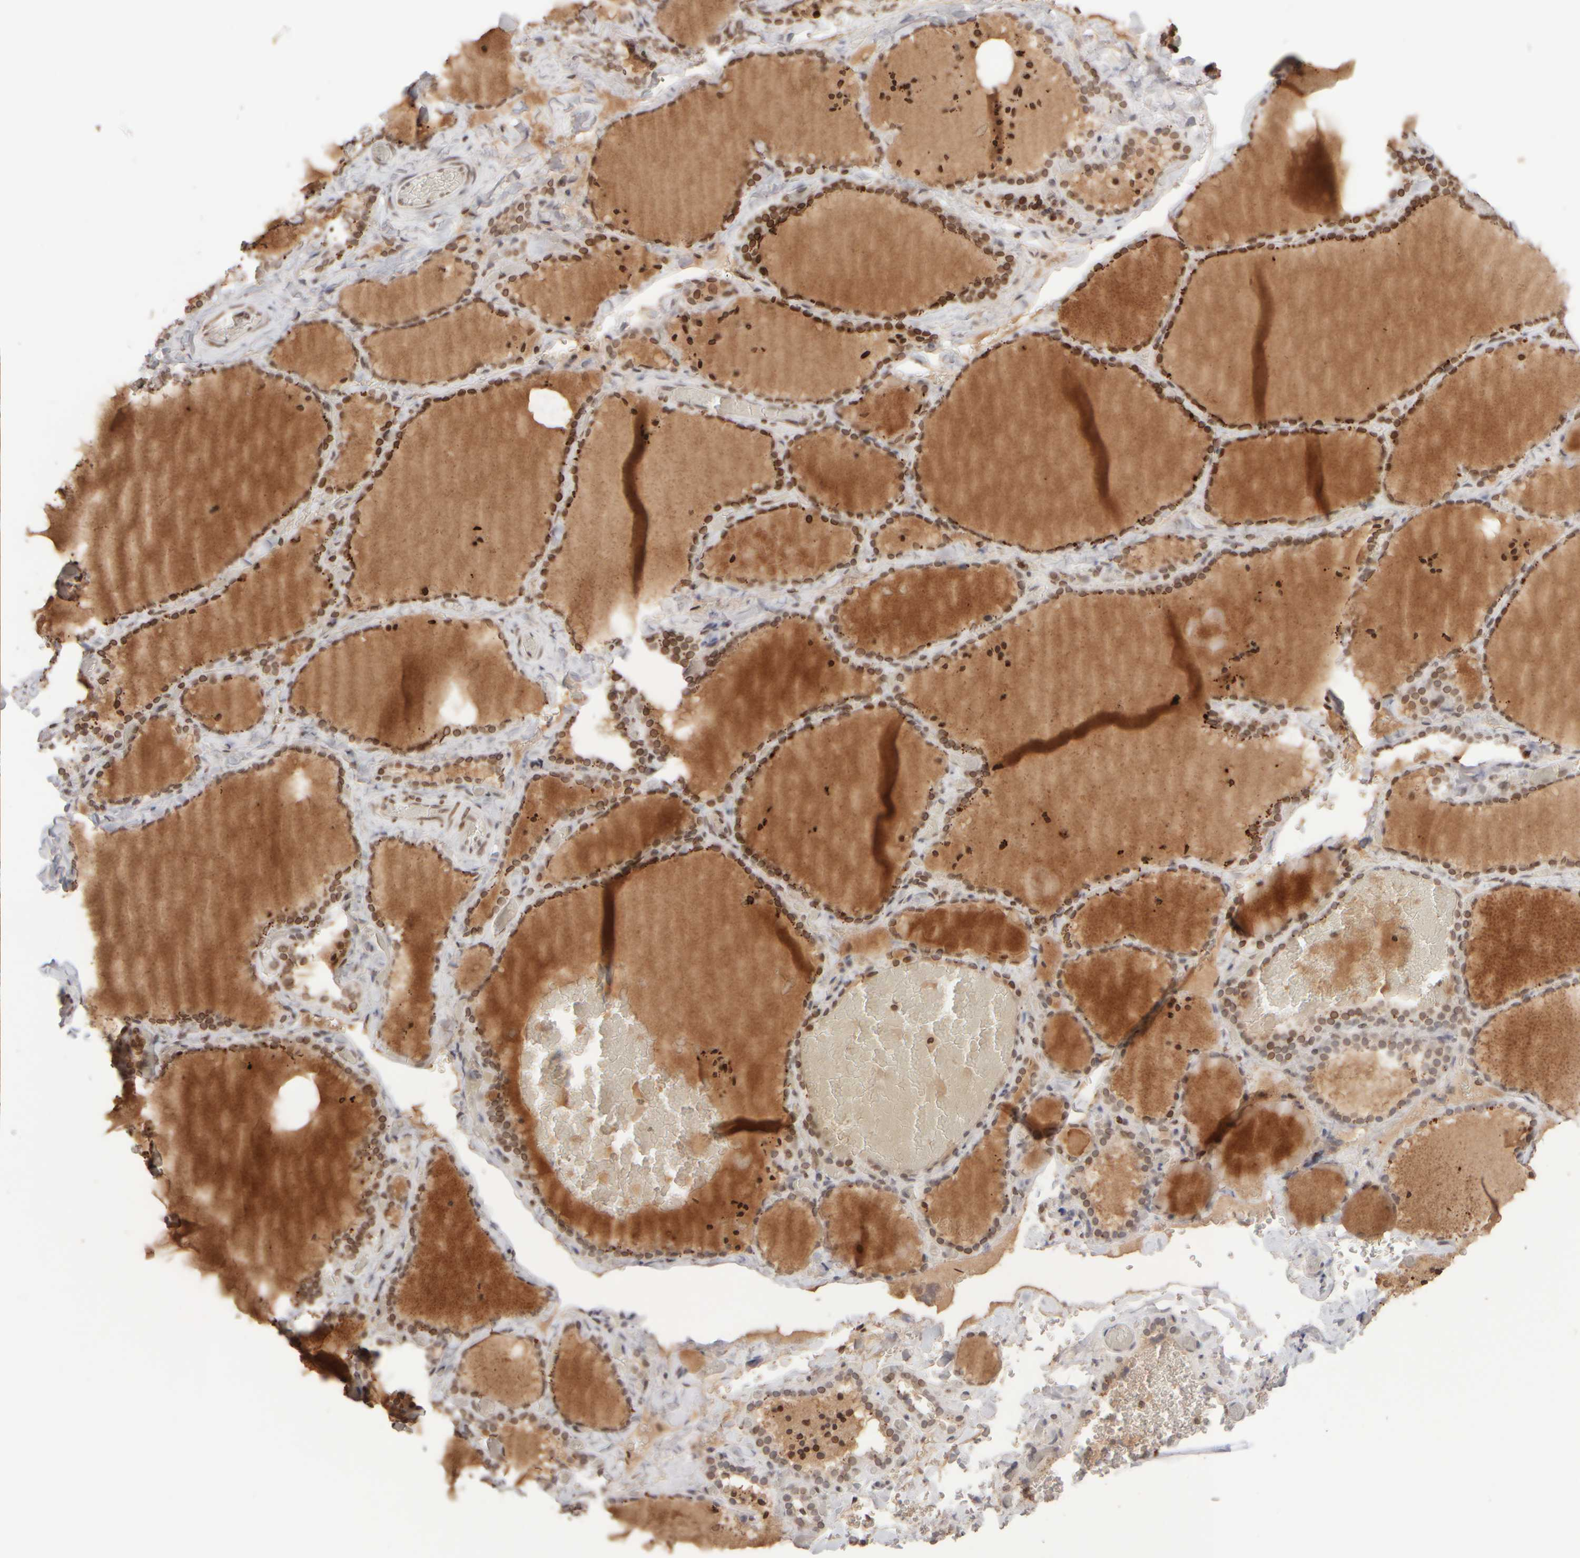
{"staining": {"intensity": "strong", "quantity": ">75%", "location": "cytoplasmic/membranous,nuclear"}, "tissue": "thyroid gland", "cell_type": "Glandular cells", "image_type": "normal", "snomed": [{"axis": "morphology", "description": "Normal tissue, NOS"}, {"axis": "topography", "description": "Thyroid gland"}], "caption": "Immunohistochemical staining of benign human thyroid gland reveals high levels of strong cytoplasmic/membranous,nuclear staining in about >75% of glandular cells.", "gene": "ZC3HC1", "patient": {"sex": "female", "age": 22}}